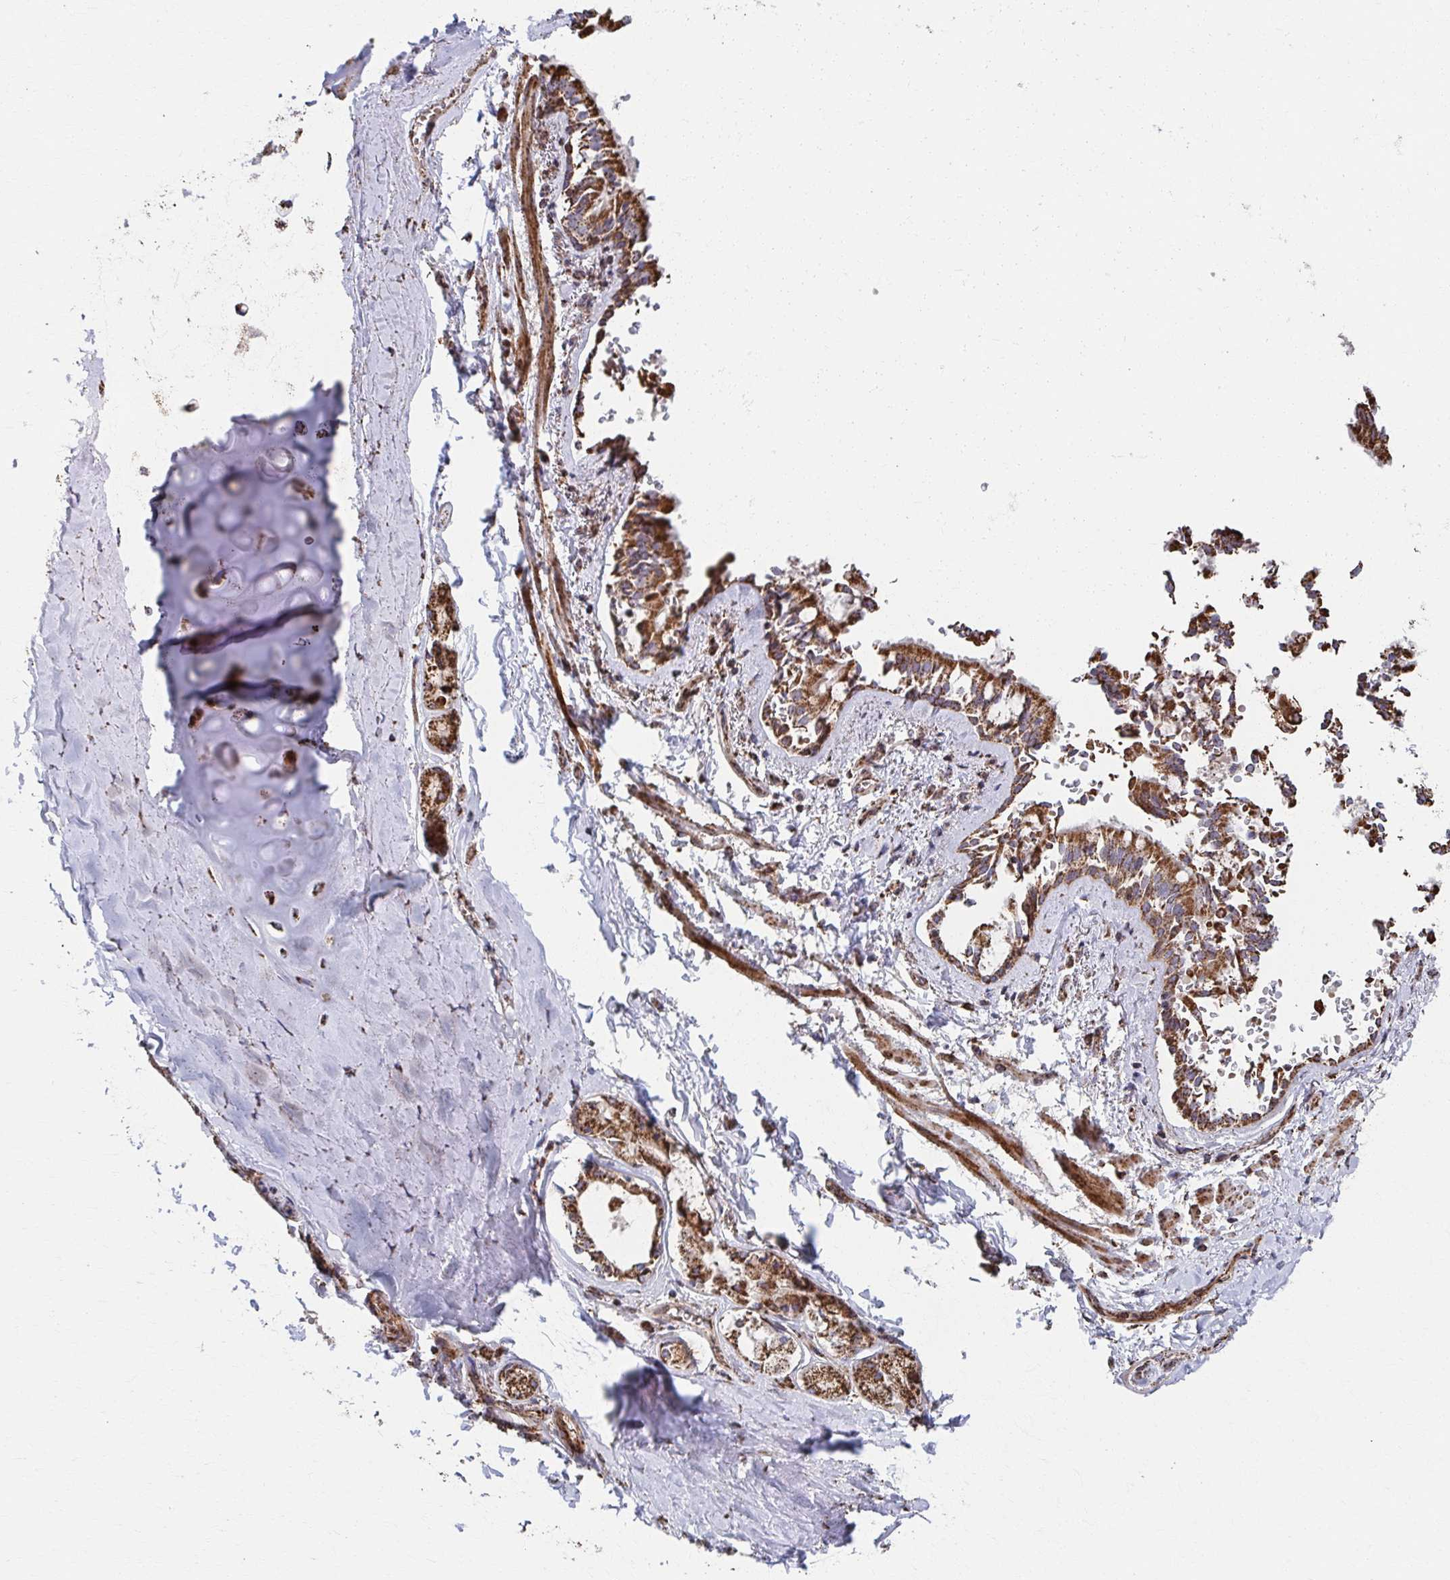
{"staining": {"intensity": "strong", "quantity": ">75%", "location": "cytoplasmic/membranous"}, "tissue": "soft tissue", "cell_type": "Chondrocytes", "image_type": "normal", "snomed": [{"axis": "morphology", "description": "Normal tissue, NOS"}, {"axis": "topography", "description": "Cartilage tissue"}, {"axis": "topography", "description": "Bronchus"}, {"axis": "topography", "description": "Peripheral nerve tissue"}], "caption": "Protein expression by immunohistochemistry displays strong cytoplasmic/membranous expression in about >75% of chondrocytes in normal soft tissue.", "gene": "SAT1", "patient": {"sex": "male", "age": 67}}